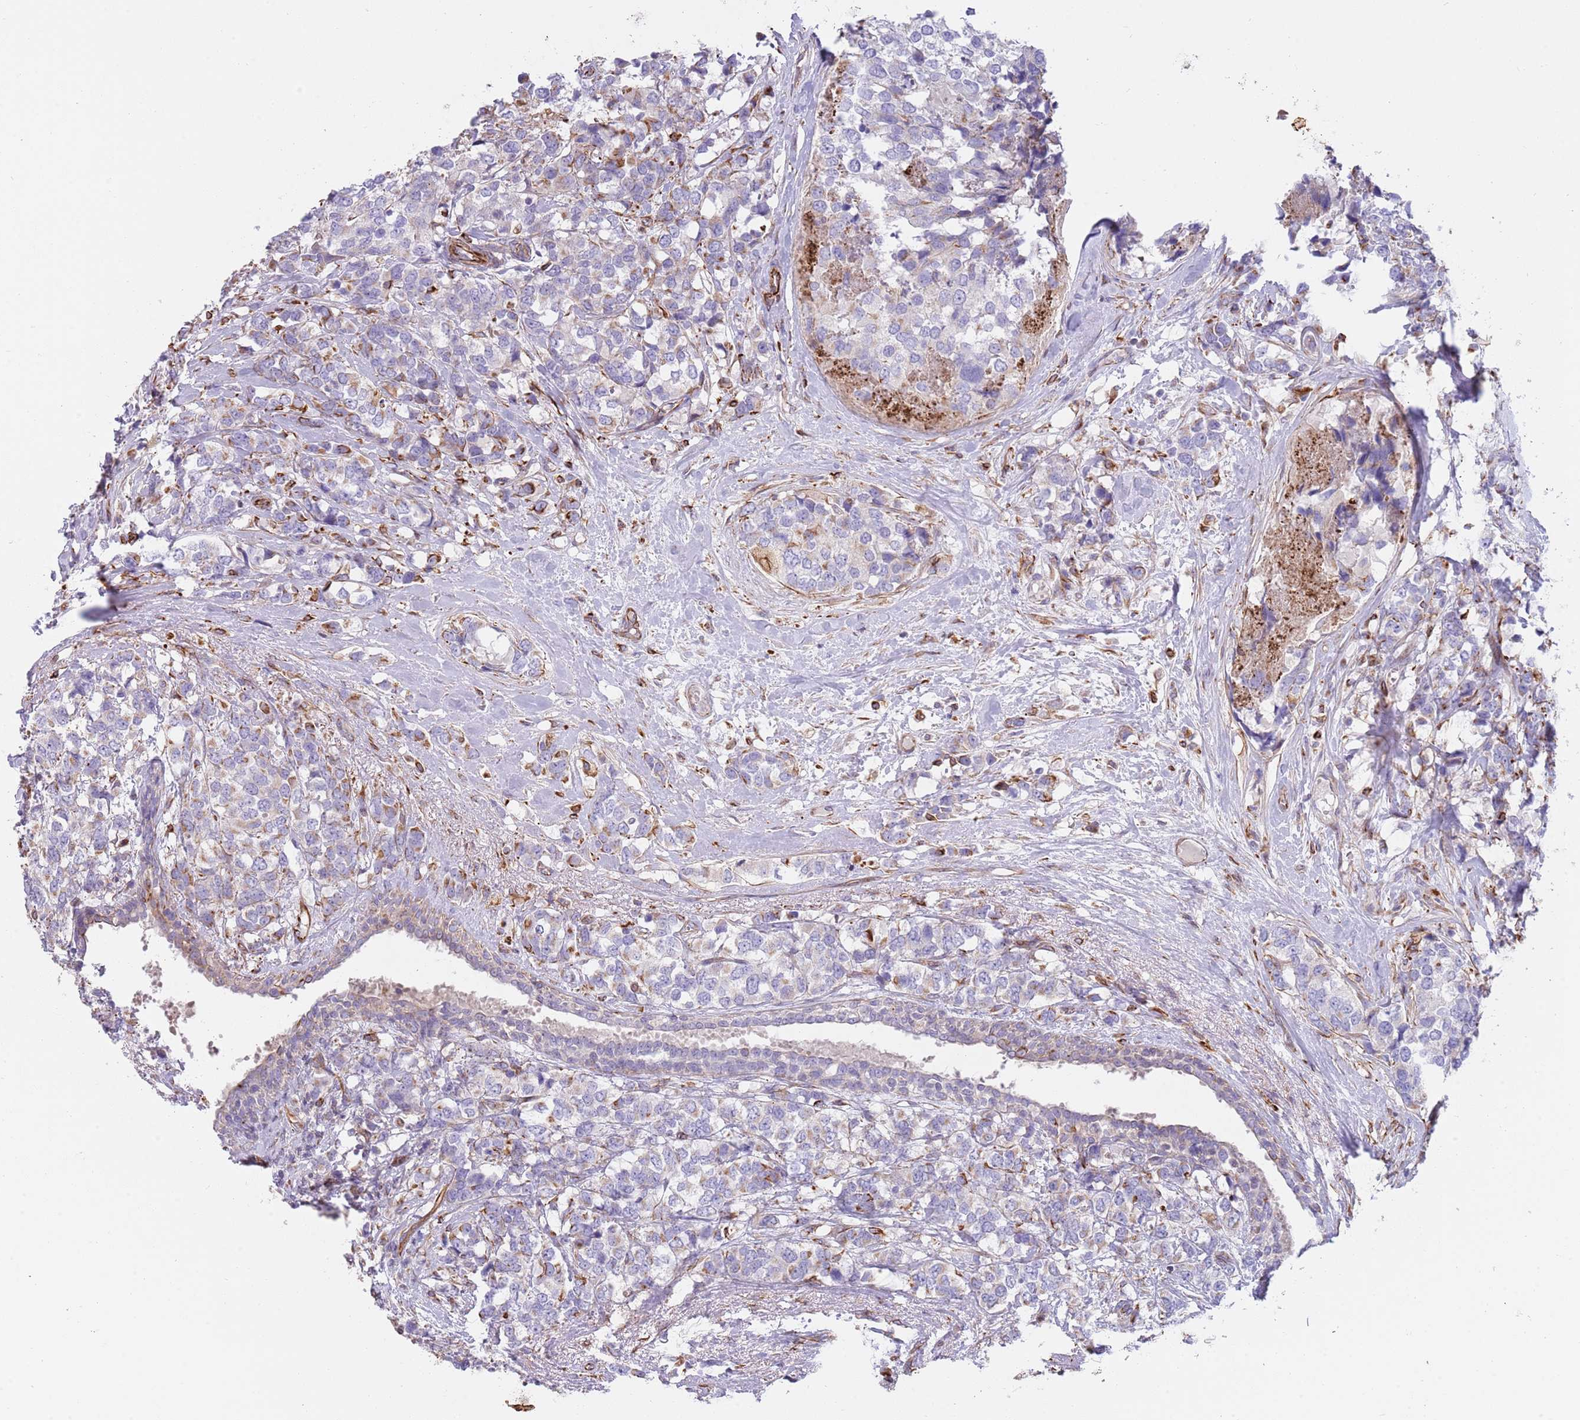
{"staining": {"intensity": "weak", "quantity": "<25%", "location": "cytoplasmic/membranous"}, "tissue": "breast cancer", "cell_type": "Tumor cells", "image_type": "cancer", "snomed": [{"axis": "morphology", "description": "Lobular carcinoma"}, {"axis": "topography", "description": "Breast"}], "caption": "This is an IHC photomicrograph of breast cancer (lobular carcinoma). There is no staining in tumor cells.", "gene": "MOGAT1", "patient": {"sex": "female", "age": 59}}